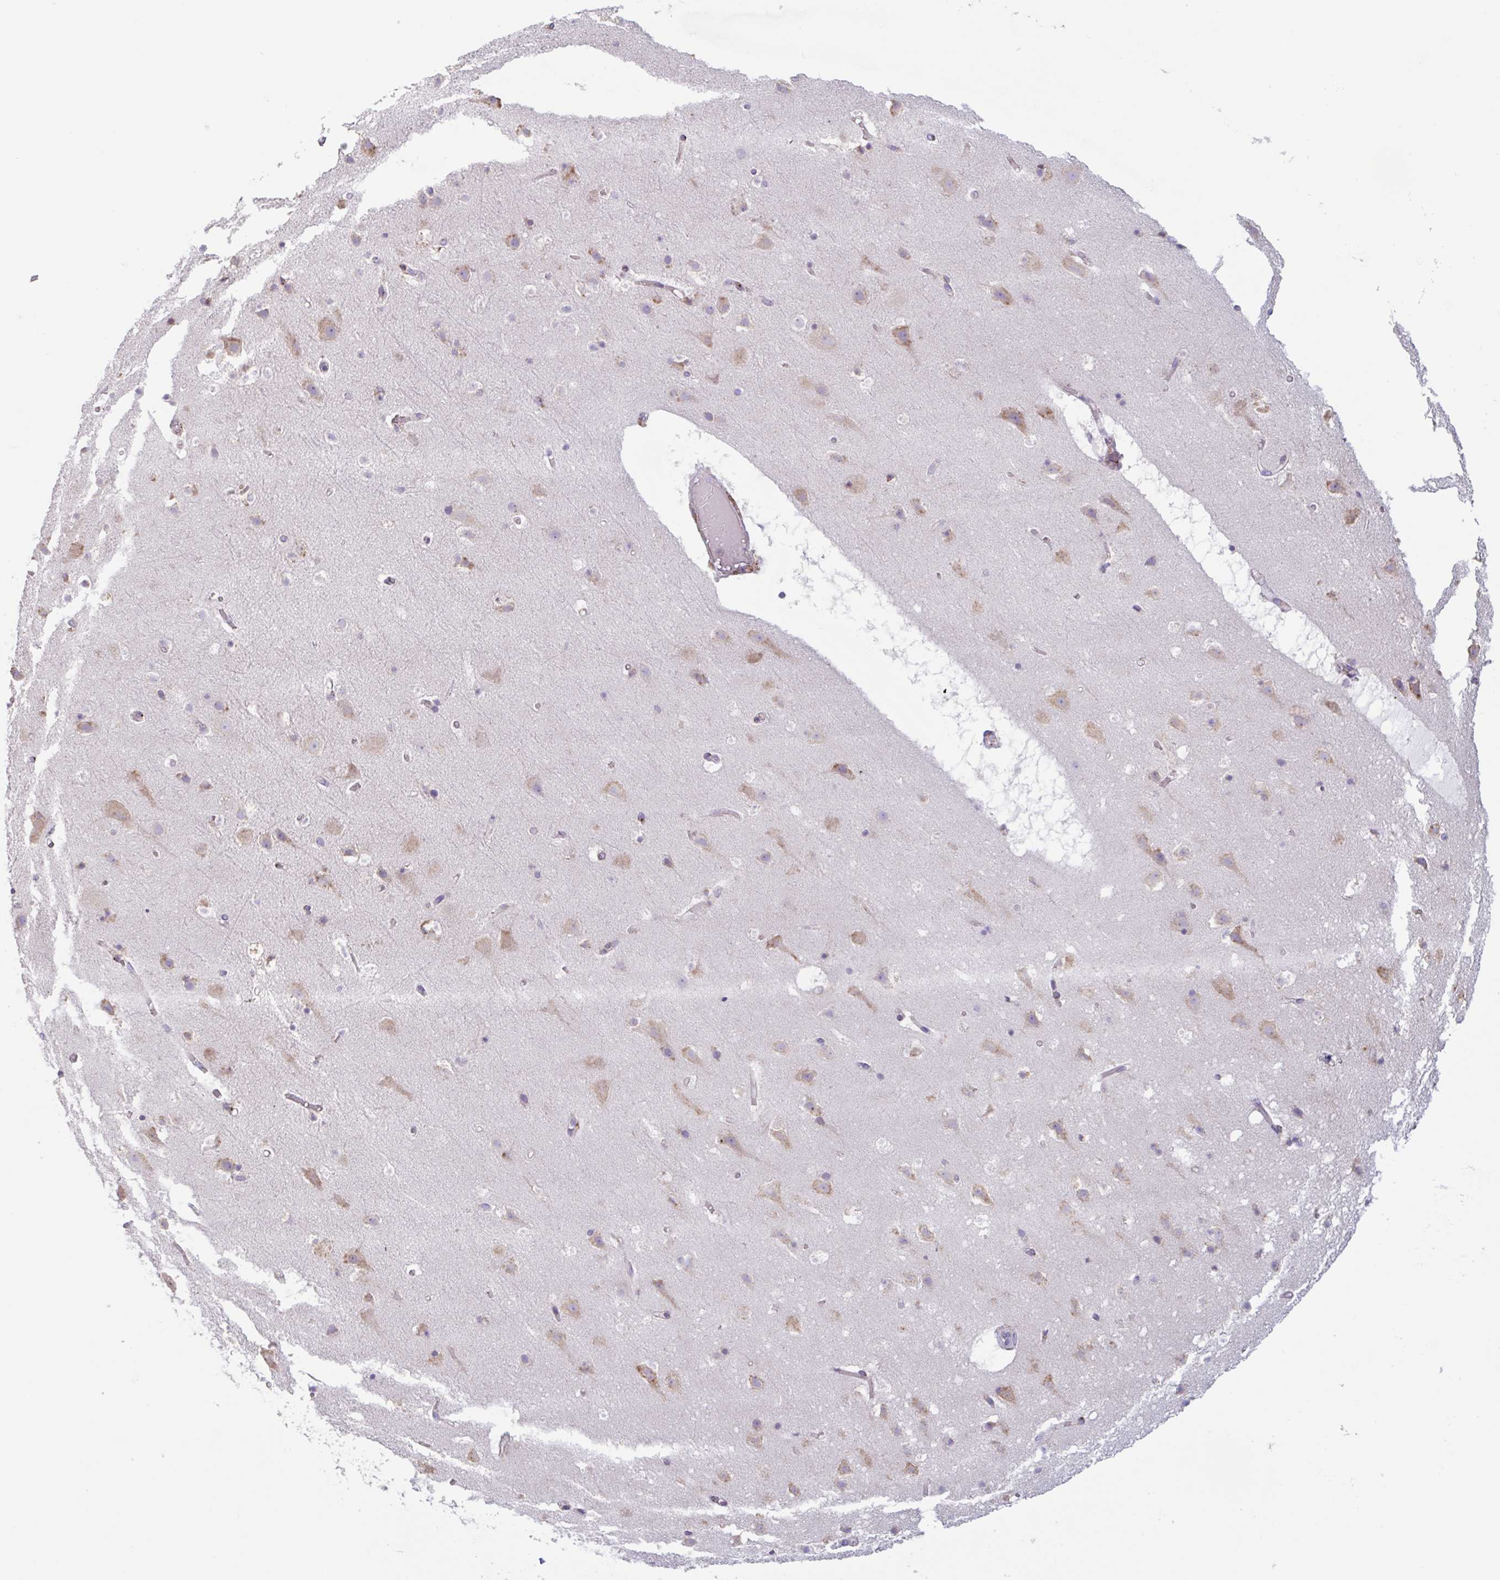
{"staining": {"intensity": "negative", "quantity": "none", "location": "none"}, "tissue": "cerebral cortex", "cell_type": "Endothelial cells", "image_type": "normal", "snomed": [{"axis": "morphology", "description": "Normal tissue, NOS"}, {"axis": "topography", "description": "Cerebral cortex"}], "caption": "The photomicrograph exhibits no significant expression in endothelial cells of cerebral cortex.", "gene": "DOK4", "patient": {"sex": "female", "age": 42}}